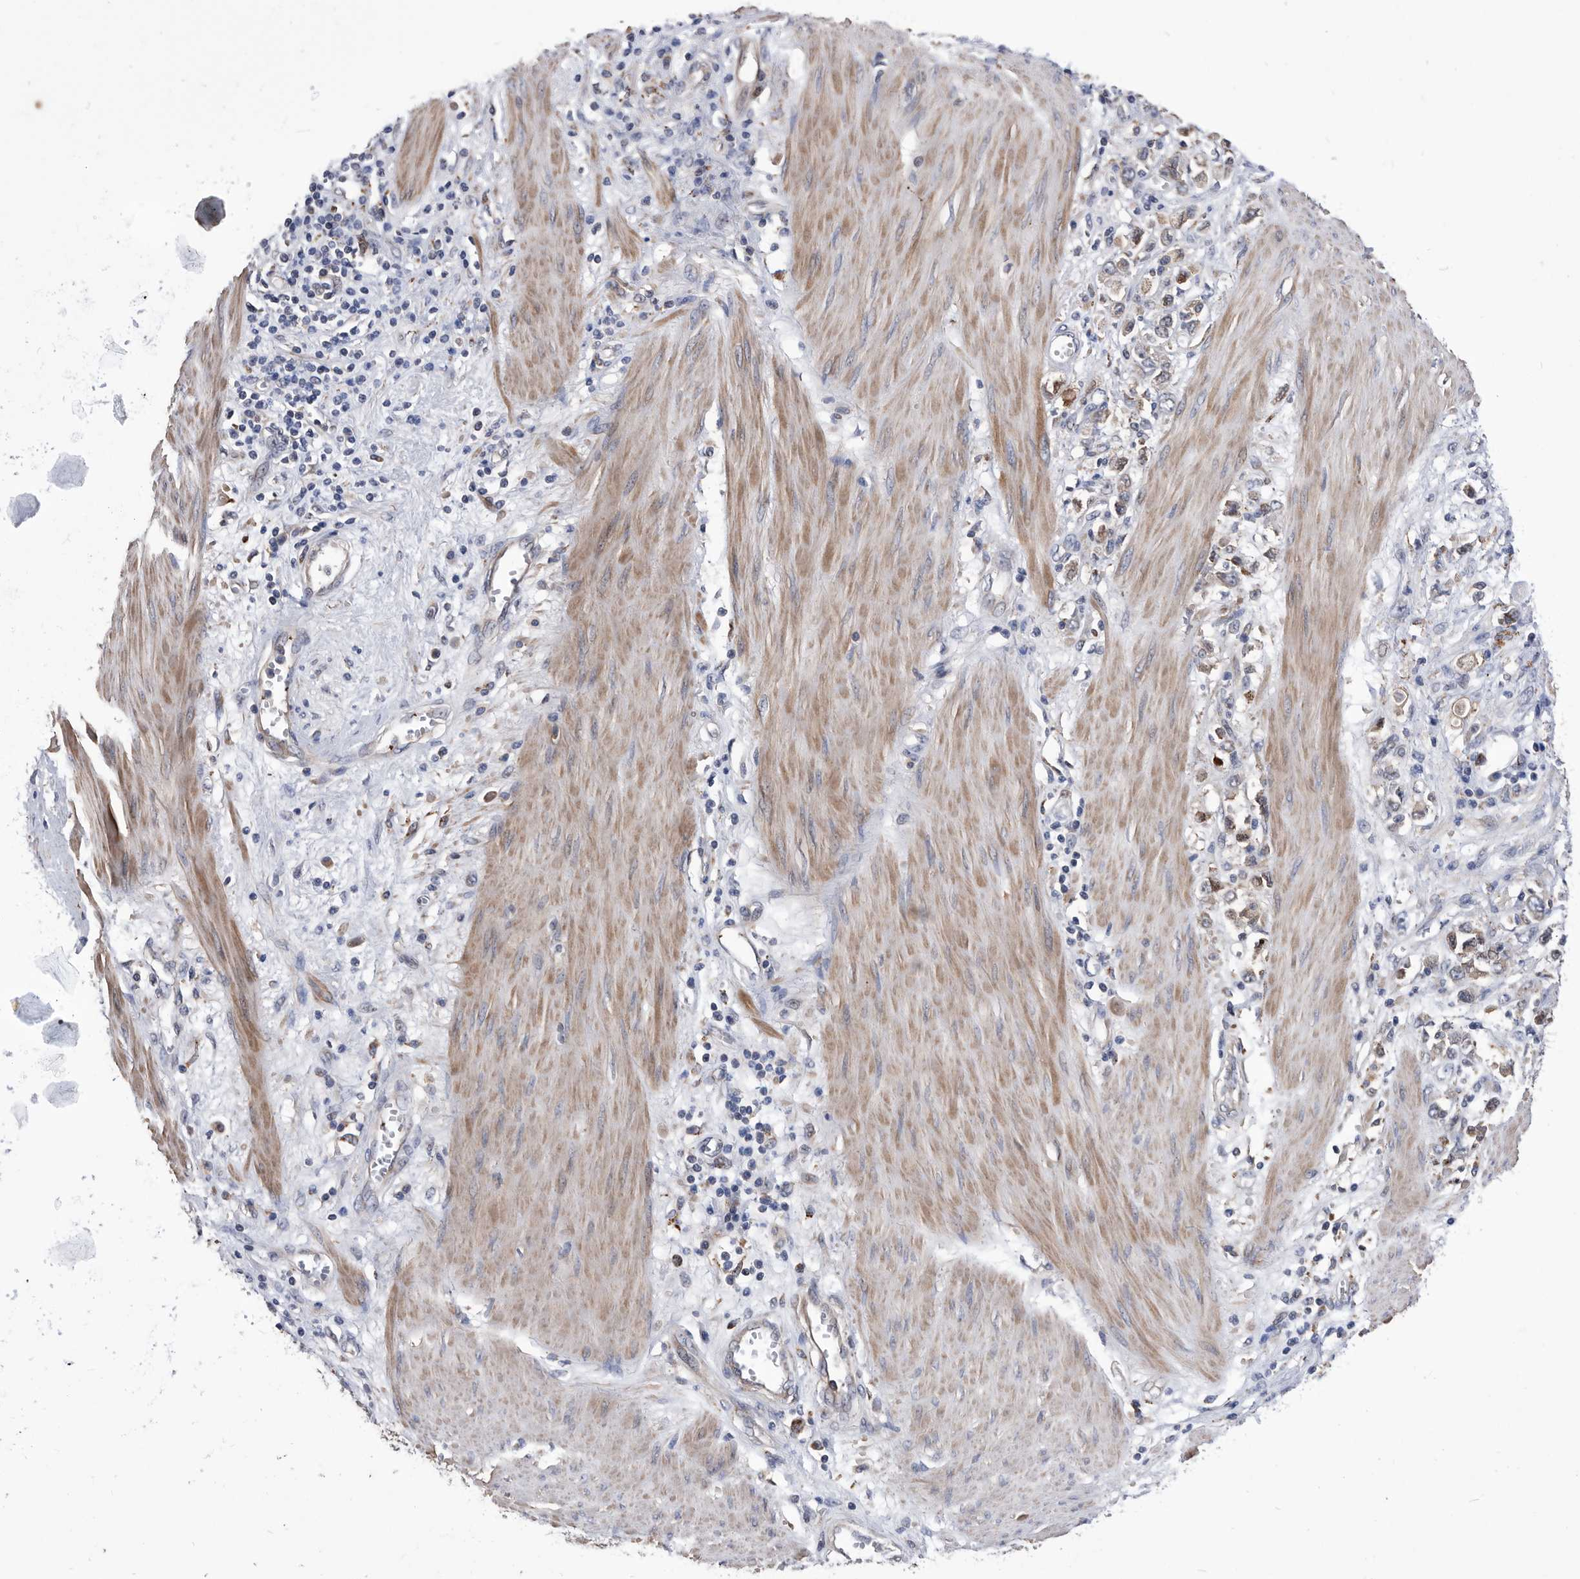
{"staining": {"intensity": "moderate", "quantity": "25%-75%", "location": "cytoplasmic/membranous"}, "tissue": "stomach cancer", "cell_type": "Tumor cells", "image_type": "cancer", "snomed": [{"axis": "morphology", "description": "Adenocarcinoma, NOS"}, {"axis": "topography", "description": "Stomach"}], "caption": "Protein staining displays moderate cytoplasmic/membranous expression in about 25%-75% of tumor cells in adenocarcinoma (stomach).", "gene": "BAIAP3", "patient": {"sex": "female", "age": 76}}